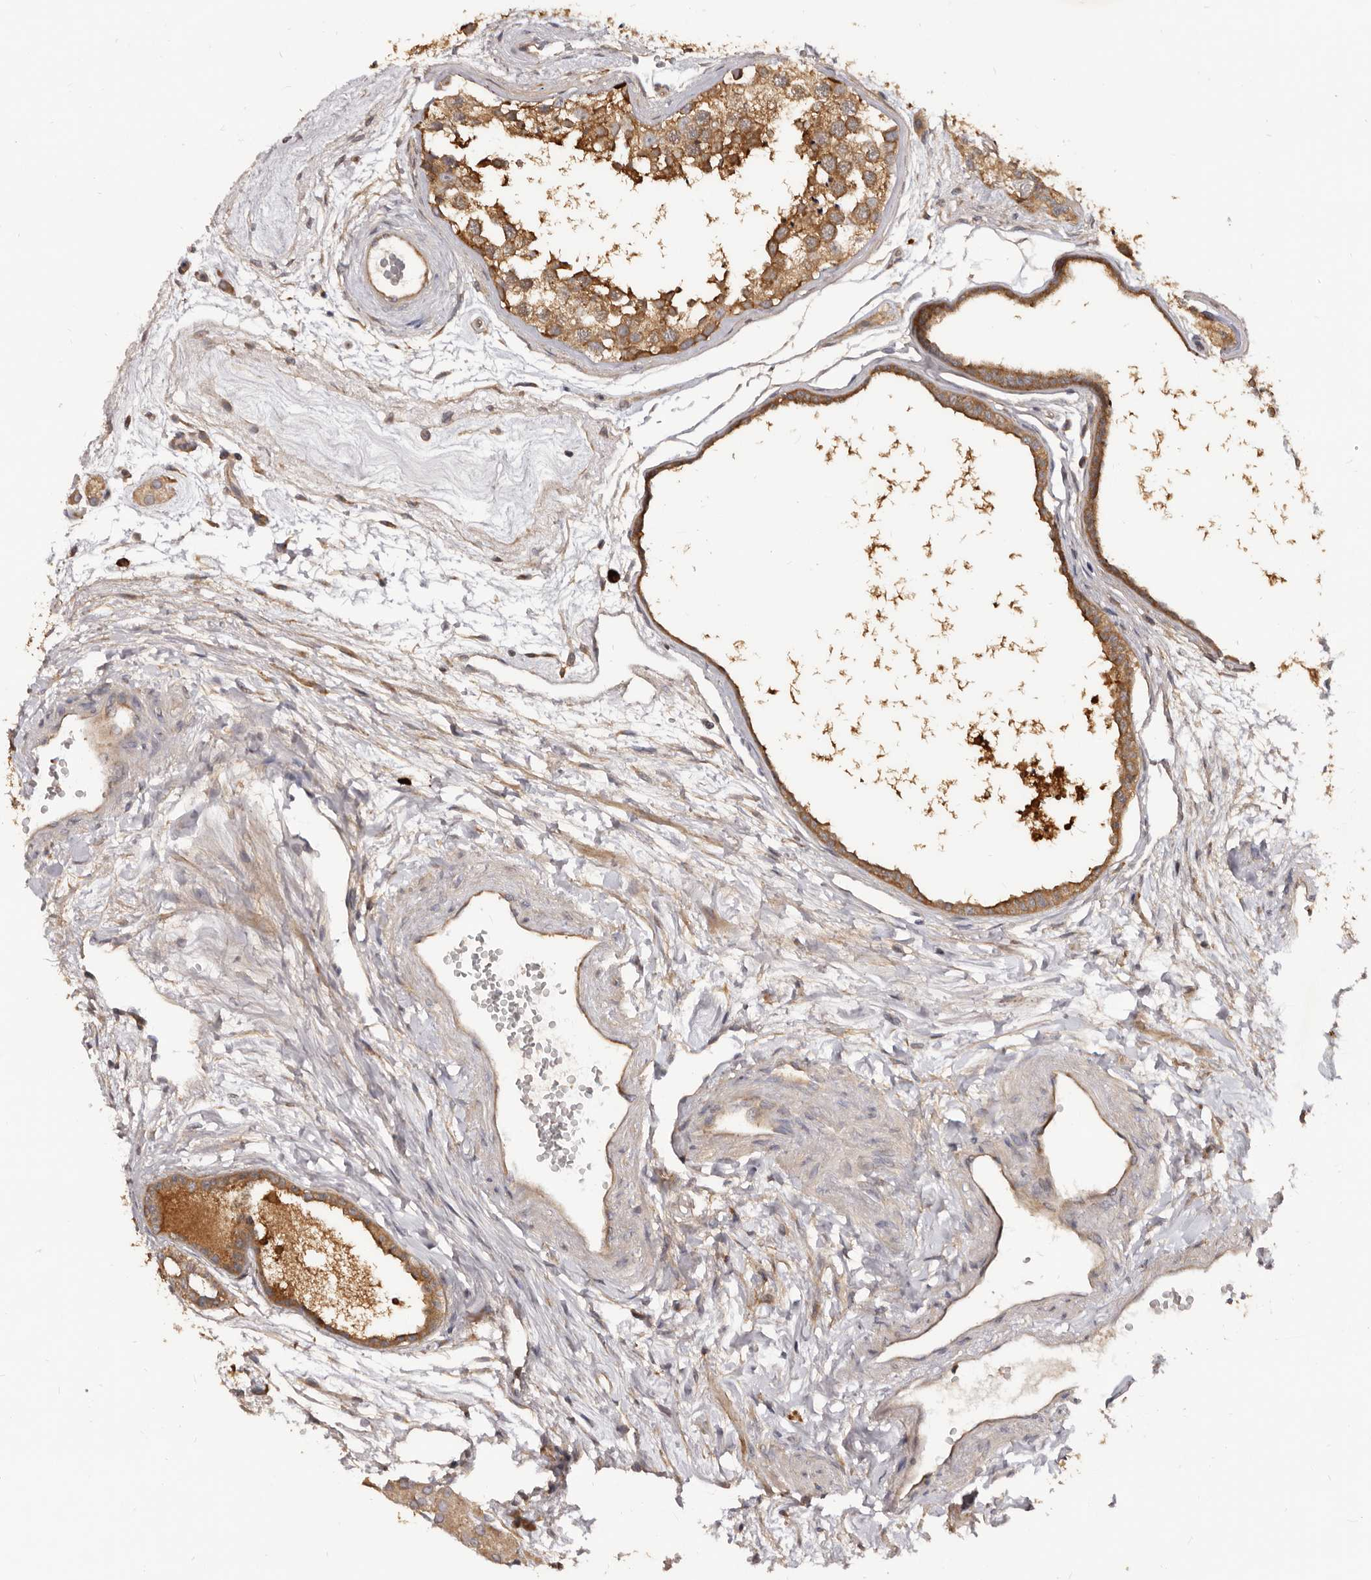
{"staining": {"intensity": "moderate", "quantity": ">75%", "location": "cytoplasmic/membranous"}, "tissue": "testis", "cell_type": "Cells in seminiferous ducts", "image_type": "normal", "snomed": [{"axis": "morphology", "description": "Normal tissue, NOS"}, {"axis": "topography", "description": "Testis"}], "caption": "A medium amount of moderate cytoplasmic/membranous positivity is identified in about >75% of cells in seminiferous ducts in normal testis. The staining is performed using DAB brown chromogen to label protein expression. The nuclei are counter-stained blue using hematoxylin.", "gene": "ADAMTS20", "patient": {"sex": "male", "age": 56}}